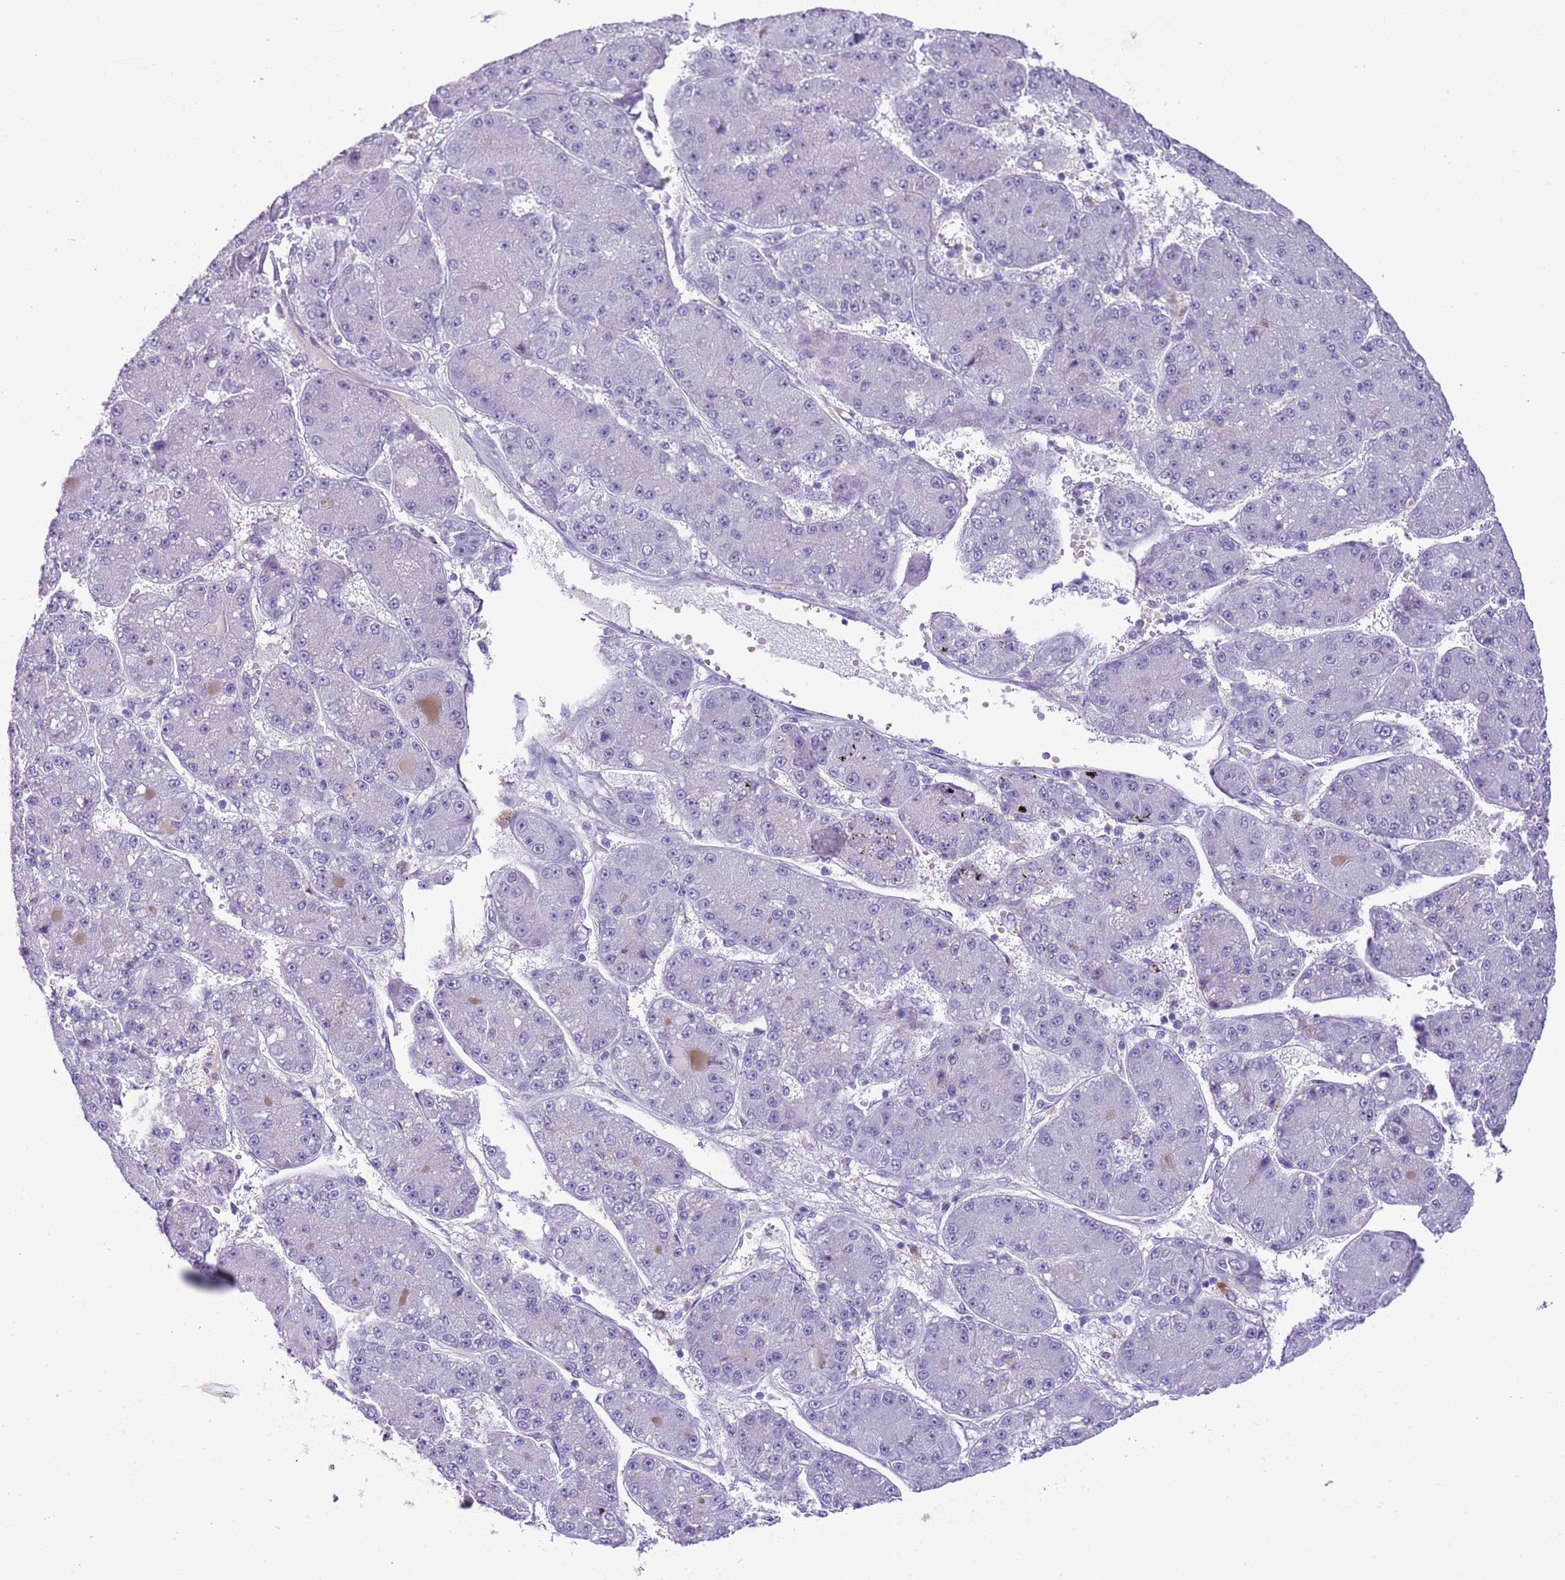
{"staining": {"intensity": "negative", "quantity": "none", "location": "none"}, "tissue": "liver cancer", "cell_type": "Tumor cells", "image_type": "cancer", "snomed": [{"axis": "morphology", "description": "Carcinoma, Hepatocellular, NOS"}, {"axis": "topography", "description": "Liver"}], "caption": "Liver hepatocellular carcinoma stained for a protein using immunohistochemistry demonstrates no staining tumor cells.", "gene": "SCAMP5", "patient": {"sex": "male", "age": 67}}